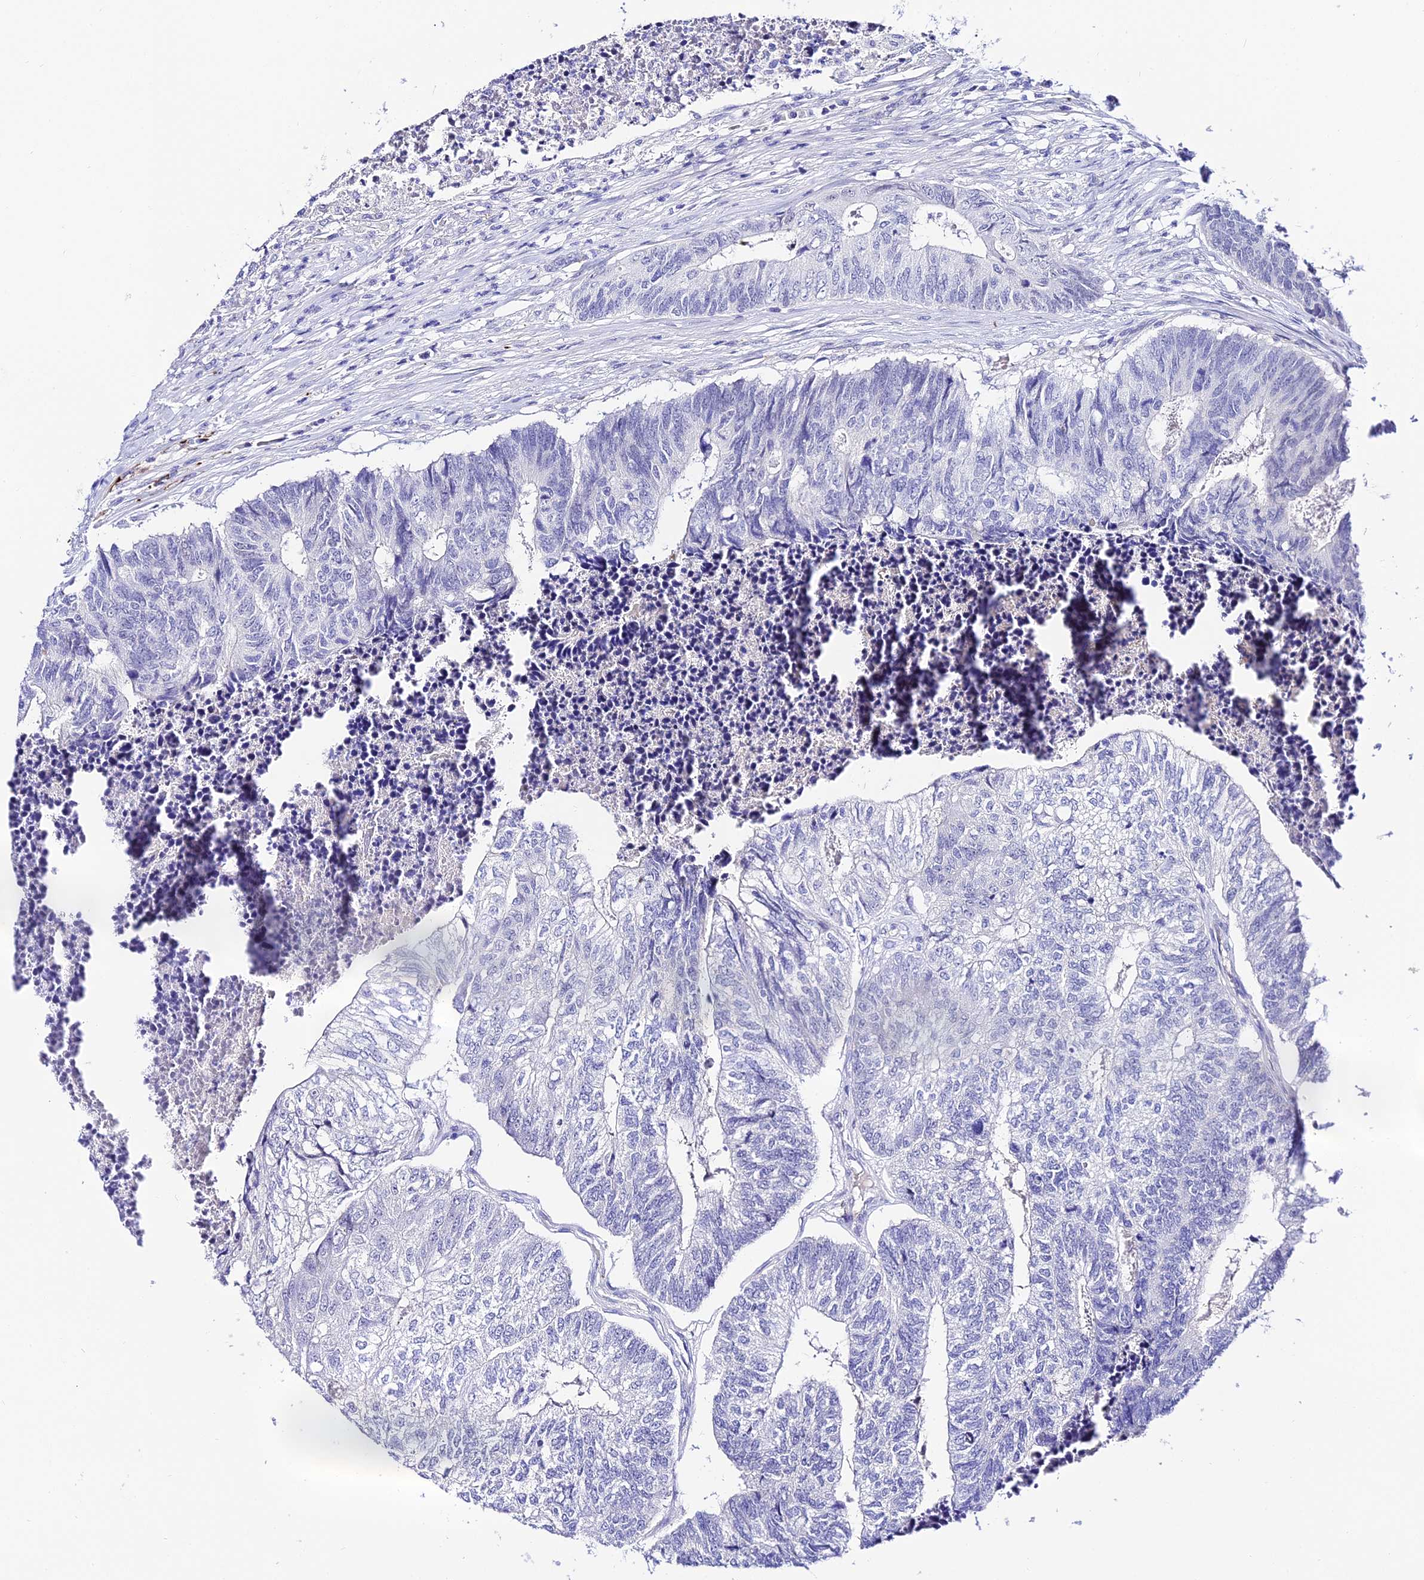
{"staining": {"intensity": "negative", "quantity": "none", "location": "none"}, "tissue": "colorectal cancer", "cell_type": "Tumor cells", "image_type": "cancer", "snomed": [{"axis": "morphology", "description": "Adenocarcinoma, NOS"}, {"axis": "topography", "description": "Colon"}], "caption": "High power microscopy micrograph of an immunohistochemistry micrograph of adenocarcinoma (colorectal), revealing no significant staining in tumor cells. Nuclei are stained in blue.", "gene": "DEFB106A", "patient": {"sex": "female", "age": 67}}